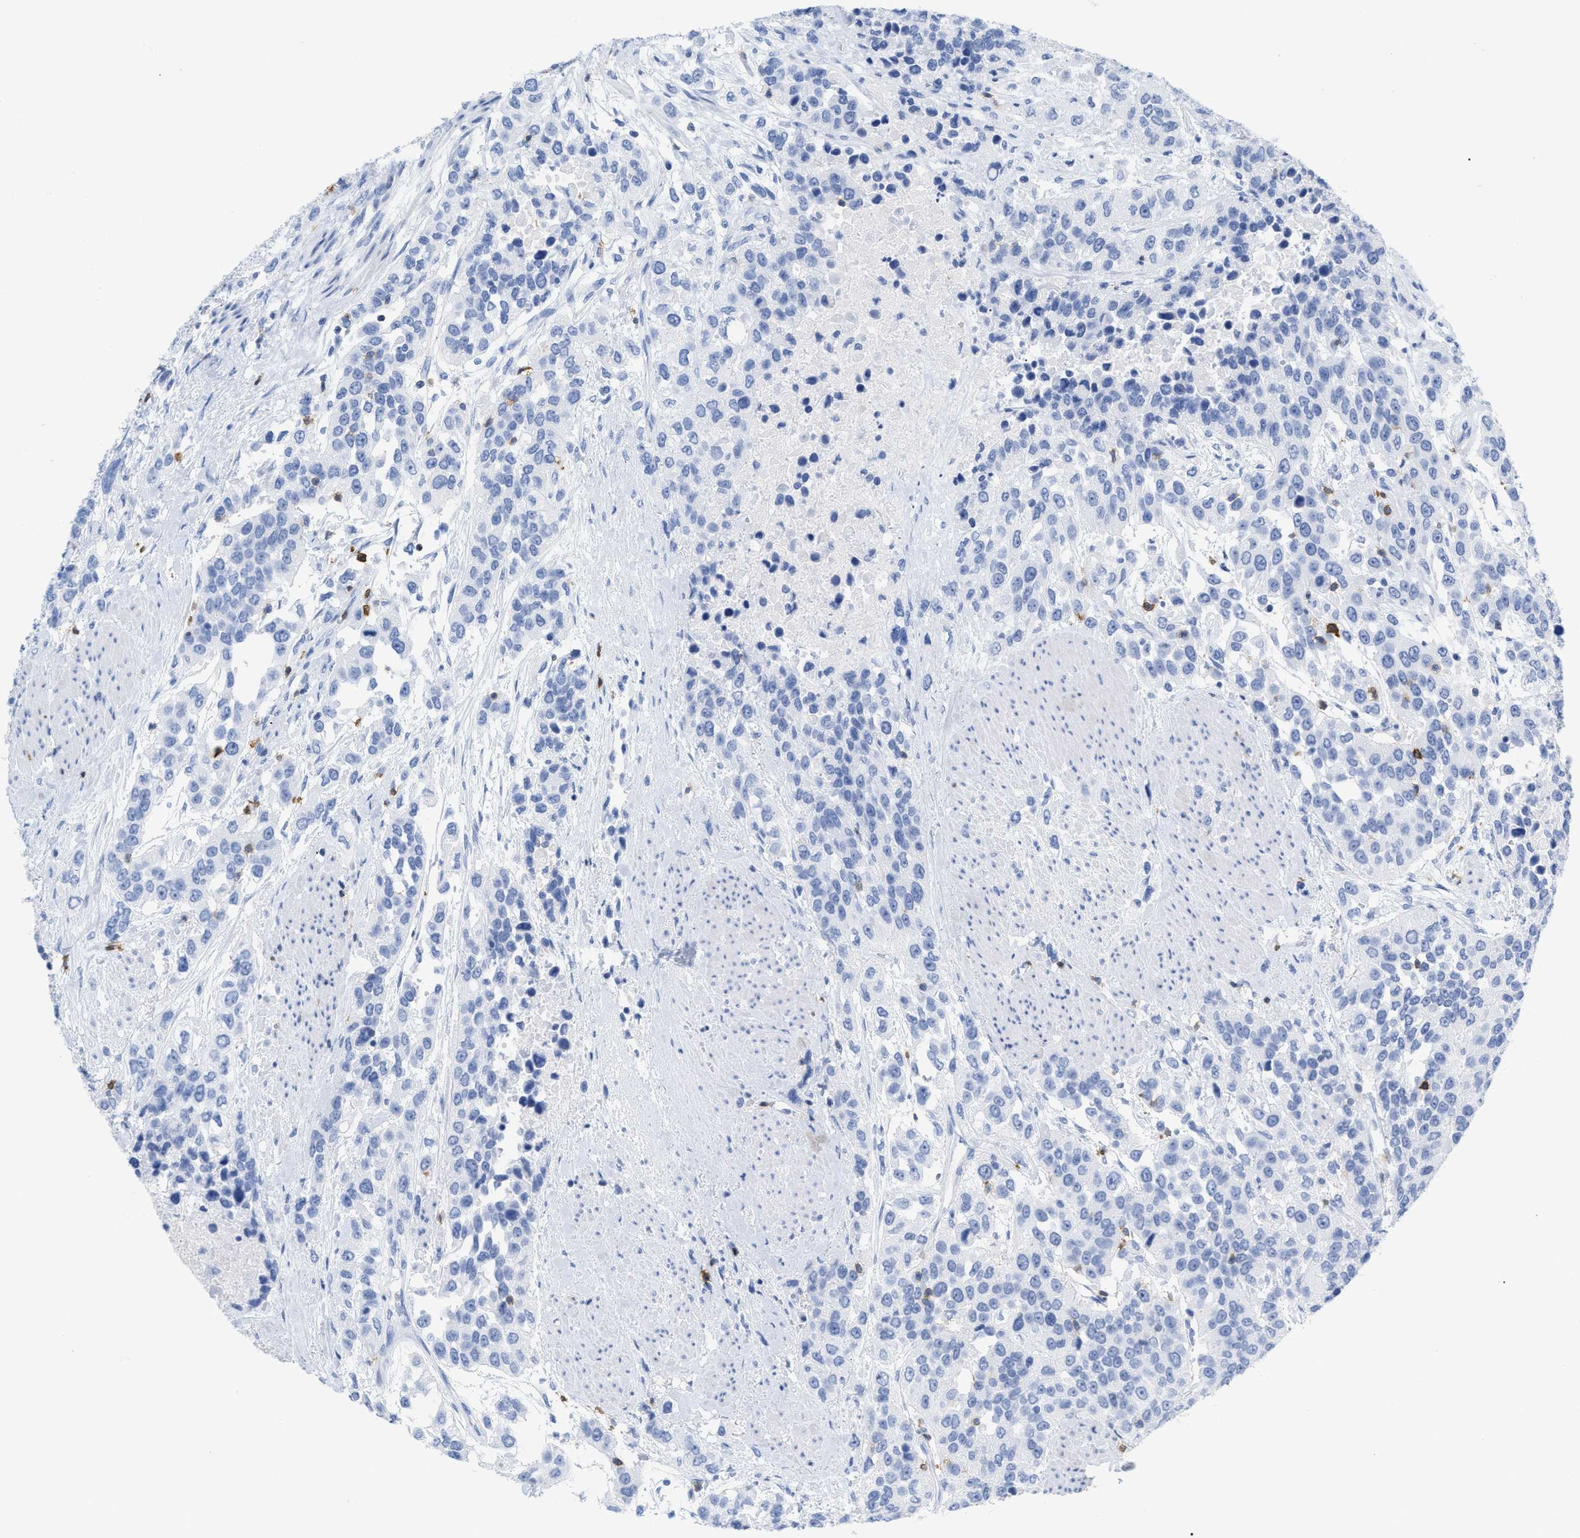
{"staining": {"intensity": "negative", "quantity": "none", "location": "none"}, "tissue": "urothelial cancer", "cell_type": "Tumor cells", "image_type": "cancer", "snomed": [{"axis": "morphology", "description": "Urothelial carcinoma, High grade"}, {"axis": "topography", "description": "Urinary bladder"}], "caption": "Immunohistochemical staining of urothelial carcinoma (high-grade) shows no significant staining in tumor cells.", "gene": "CD5", "patient": {"sex": "female", "age": 80}}